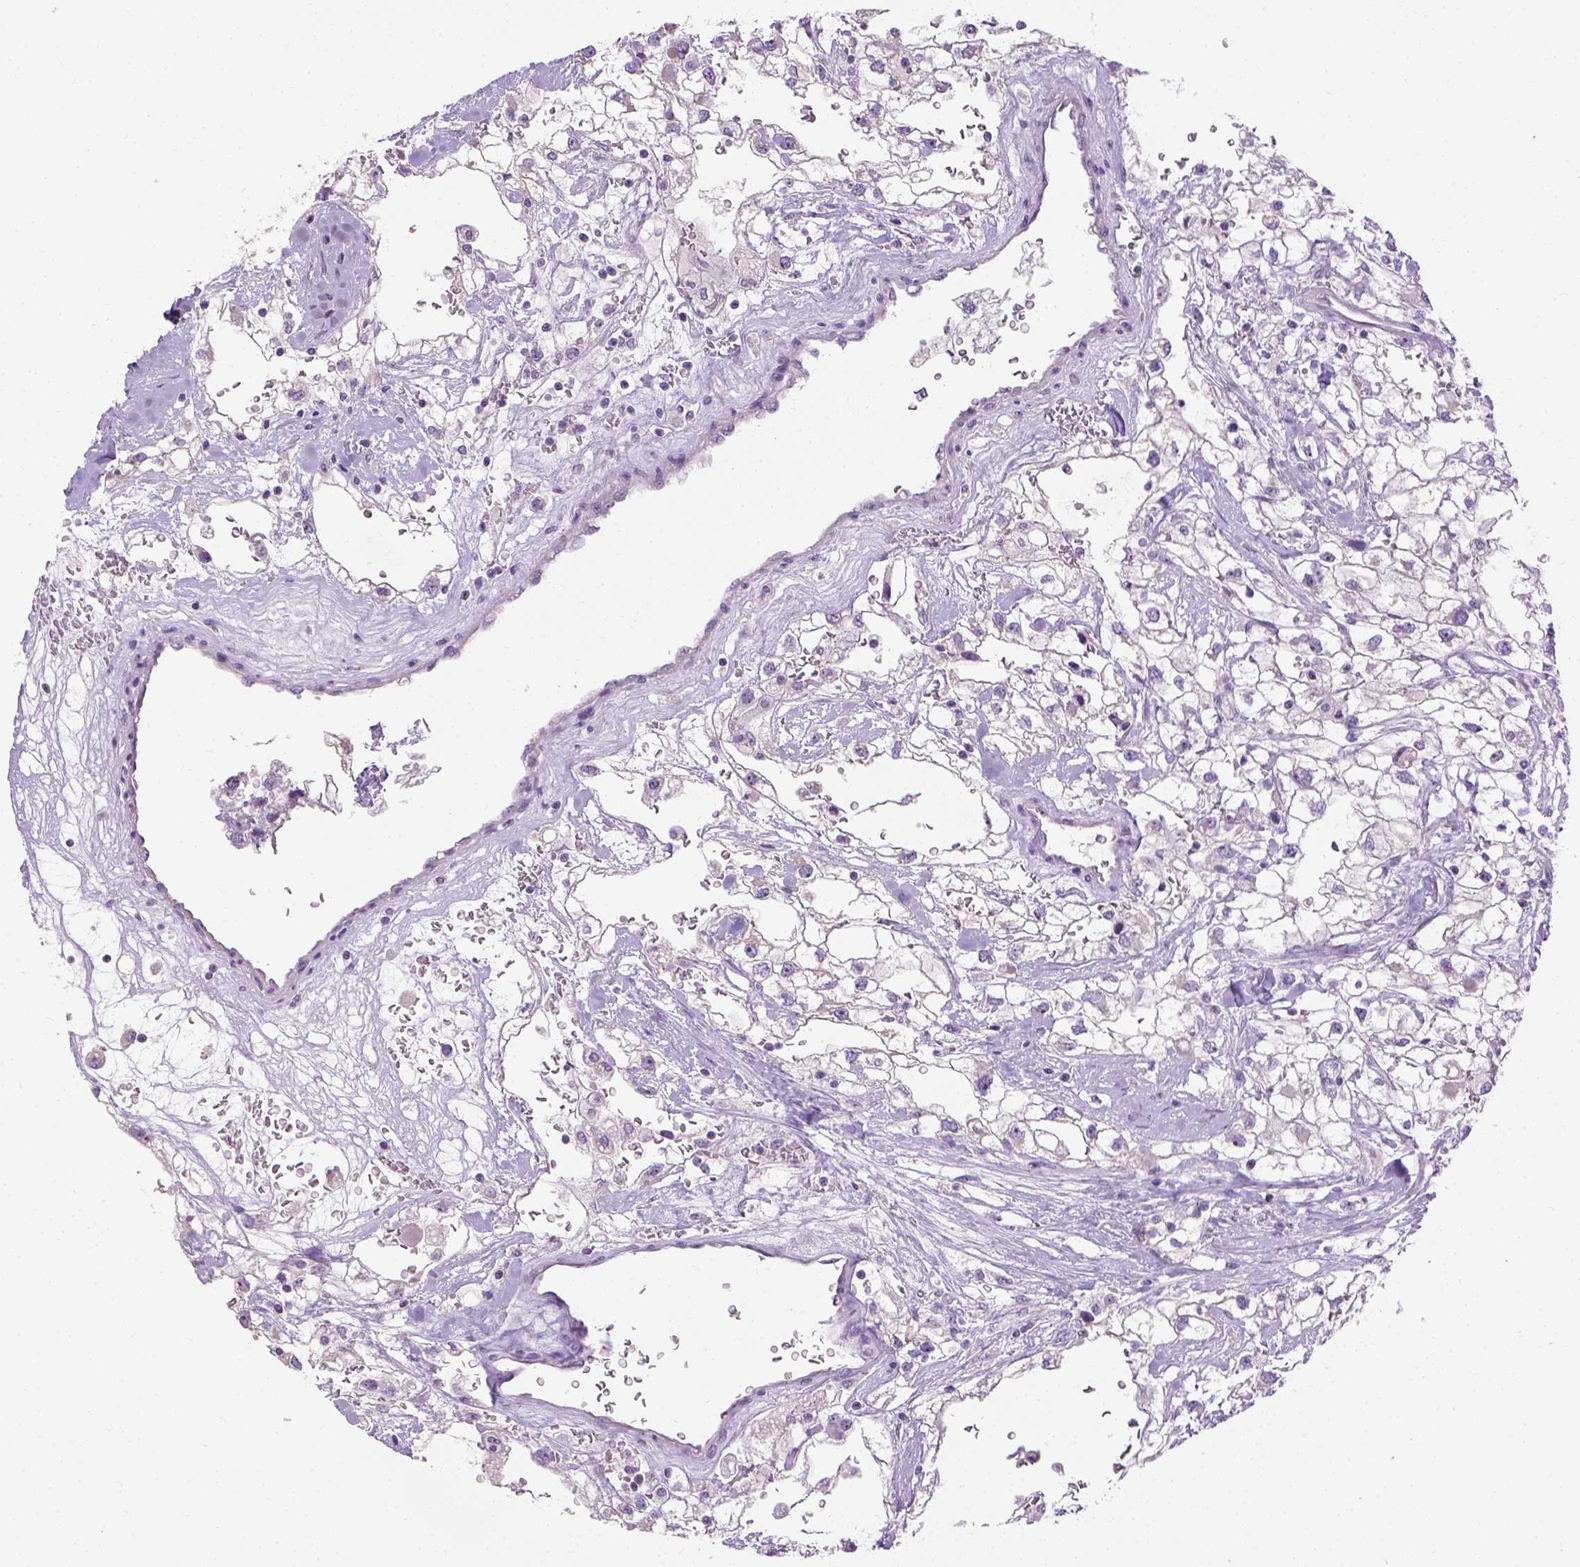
{"staining": {"intensity": "negative", "quantity": "none", "location": "none"}, "tissue": "renal cancer", "cell_type": "Tumor cells", "image_type": "cancer", "snomed": [{"axis": "morphology", "description": "Adenocarcinoma, NOS"}, {"axis": "topography", "description": "Kidney"}], "caption": "Immunohistochemistry (IHC) of renal adenocarcinoma shows no positivity in tumor cells. (Brightfield microscopy of DAB immunohistochemistry (IHC) at high magnification).", "gene": "UTP4", "patient": {"sex": "male", "age": 59}}